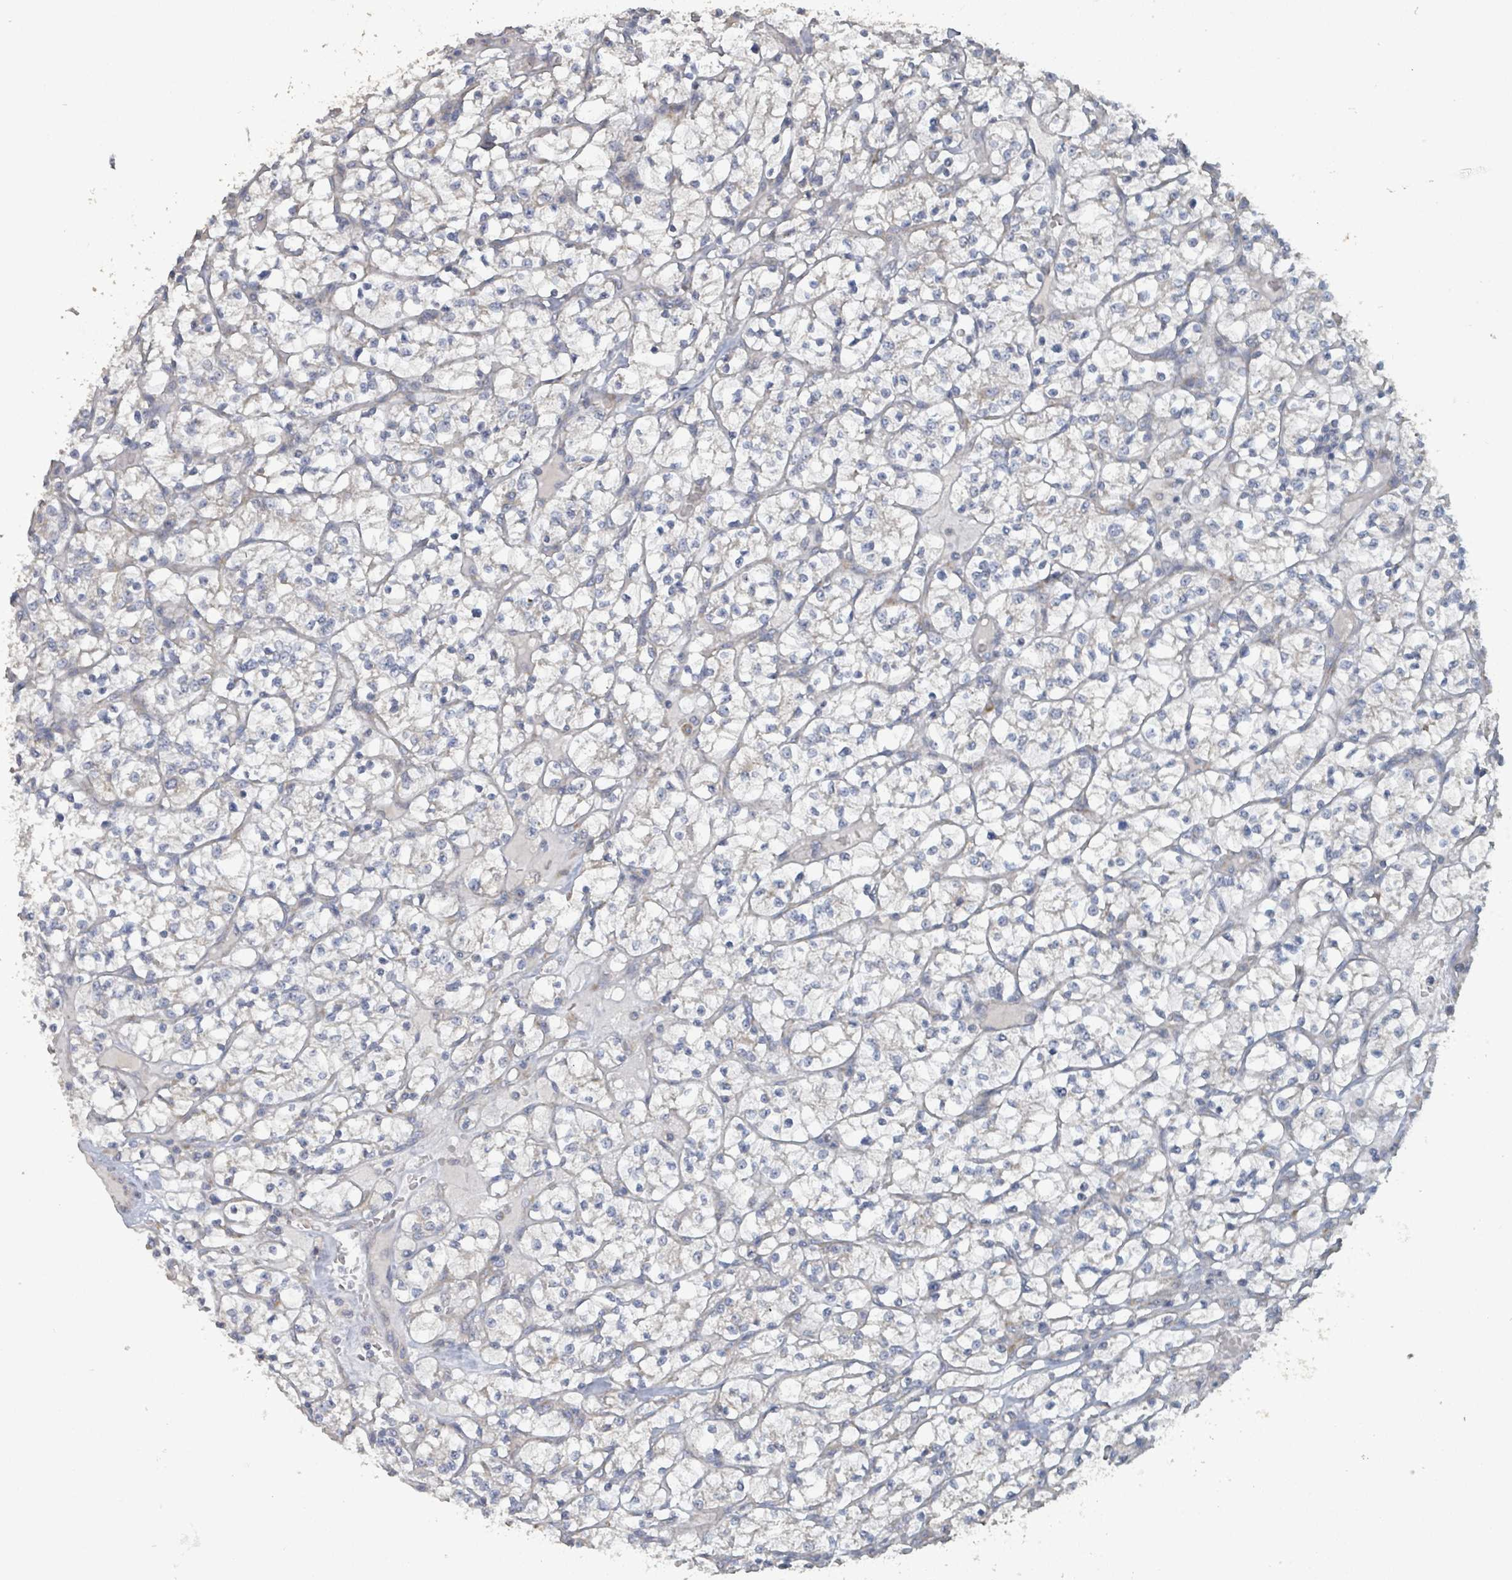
{"staining": {"intensity": "negative", "quantity": "none", "location": "none"}, "tissue": "renal cancer", "cell_type": "Tumor cells", "image_type": "cancer", "snomed": [{"axis": "morphology", "description": "Adenocarcinoma, NOS"}, {"axis": "topography", "description": "Kidney"}], "caption": "DAB (3,3'-diaminobenzidine) immunohistochemical staining of human renal adenocarcinoma demonstrates no significant positivity in tumor cells.", "gene": "RPL32", "patient": {"sex": "female", "age": 64}}